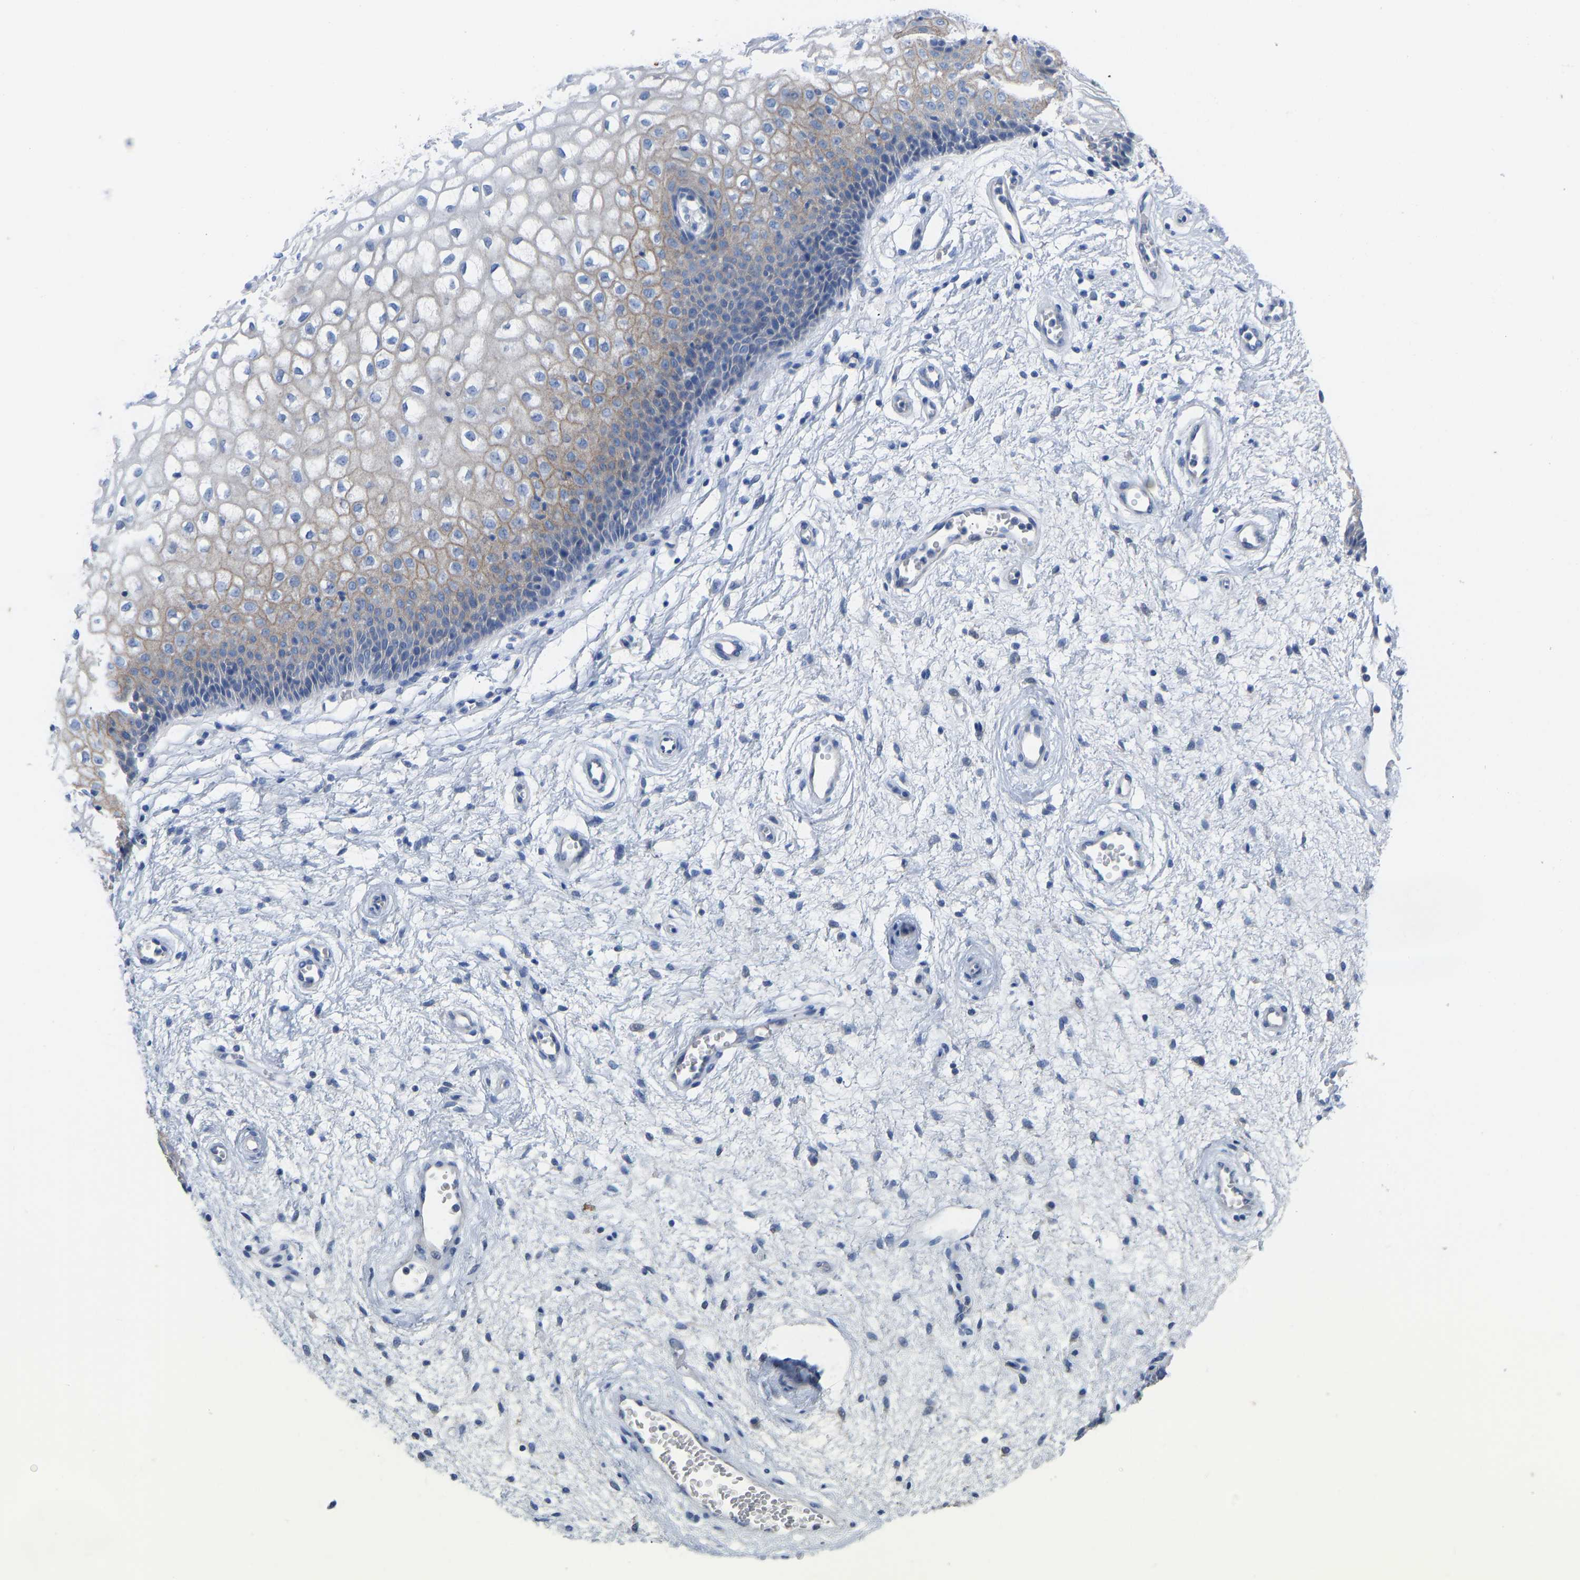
{"staining": {"intensity": "moderate", "quantity": "25%-75%", "location": "cytoplasmic/membranous"}, "tissue": "vagina", "cell_type": "Squamous epithelial cells", "image_type": "normal", "snomed": [{"axis": "morphology", "description": "Normal tissue, NOS"}, {"axis": "topography", "description": "Vagina"}], "caption": "Immunohistochemical staining of benign human vagina exhibits medium levels of moderate cytoplasmic/membranous positivity in about 25%-75% of squamous epithelial cells. (DAB = brown stain, brightfield microscopy at high magnification).", "gene": "OLIG2", "patient": {"sex": "female", "age": 34}}